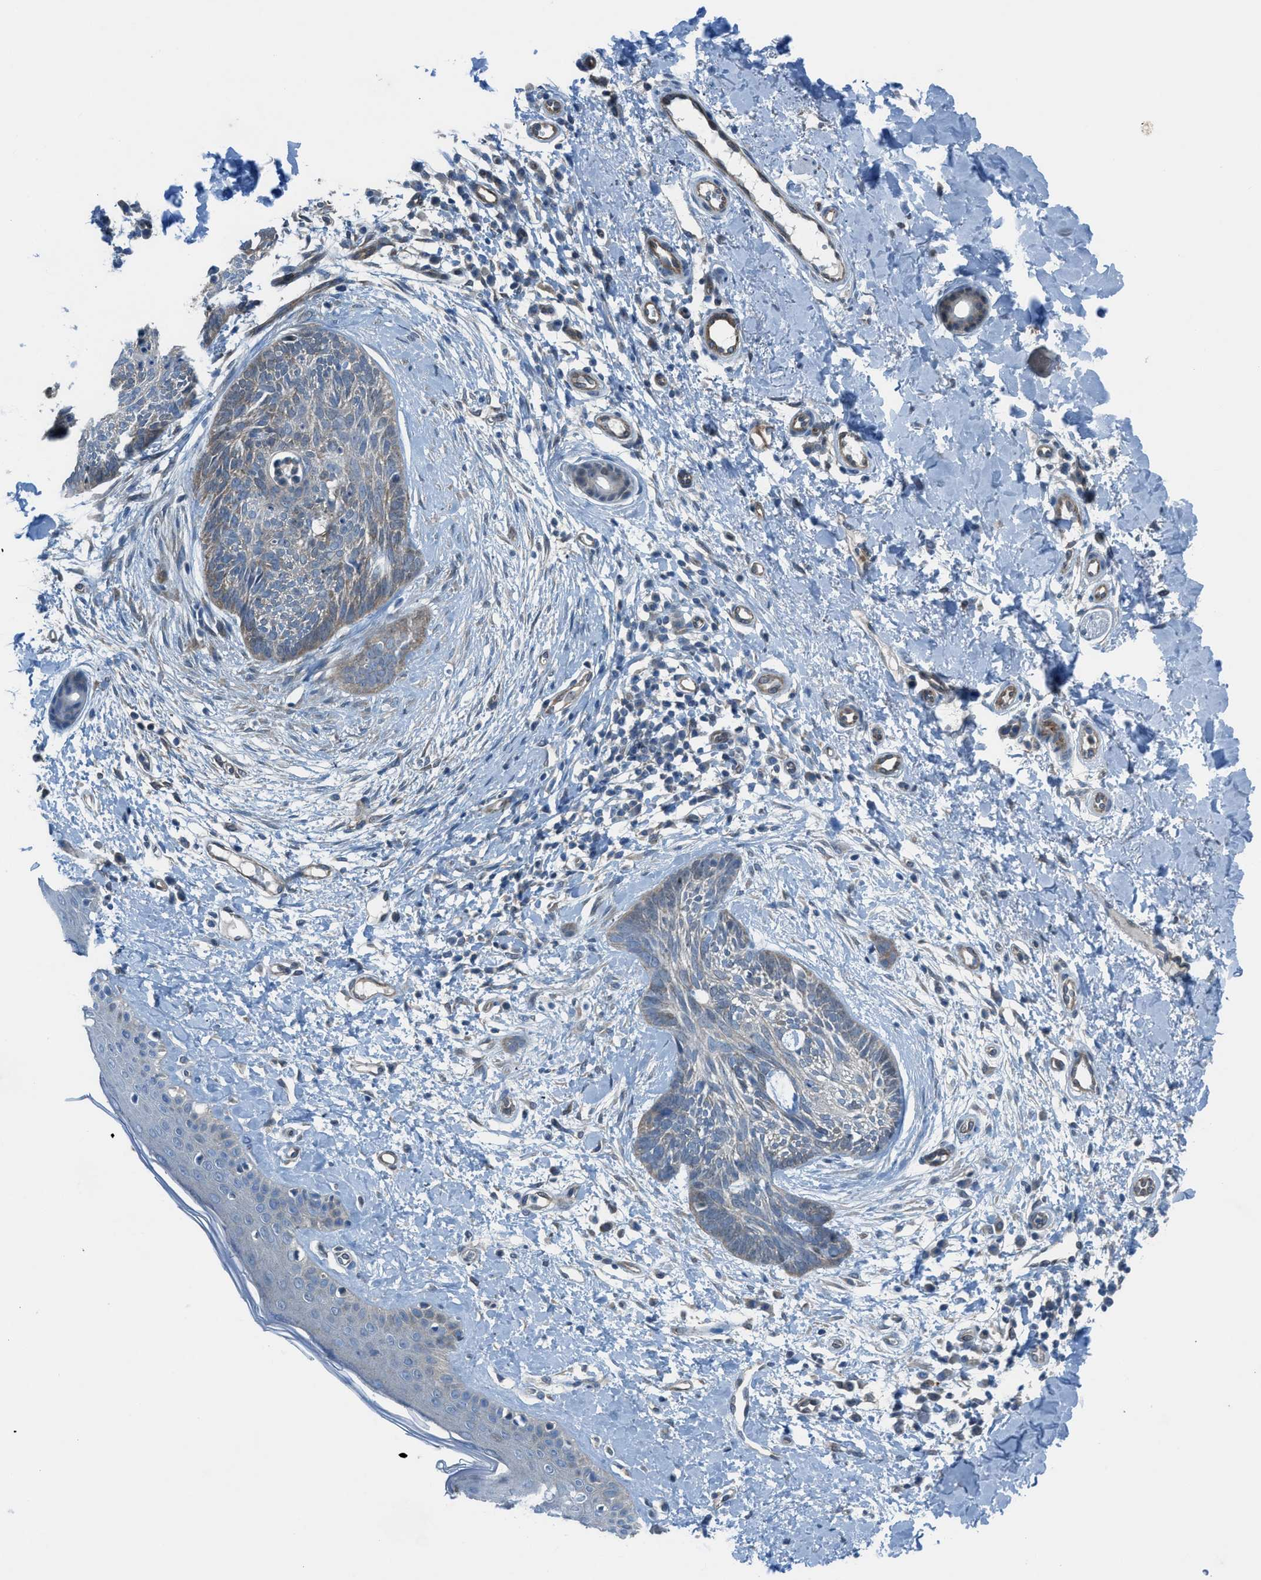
{"staining": {"intensity": "weak", "quantity": "25%-75%", "location": "cytoplasmic/membranous"}, "tissue": "skin cancer", "cell_type": "Tumor cells", "image_type": "cancer", "snomed": [{"axis": "morphology", "description": "Normal tissue, NOS"}, {"axis": "morphology", "description": "Basal cell carcinoma"}, {"axis": "topography", "description": "Skin"}], "caption": "DAB (3,3'-diaminobenzidine) immunohistochemical staining of basal cell carcinoma (skin) displays weak cytoplasmic/membranous protein positivity in approximately 25%-75% of tumor cells. The protein is stained brown, and the nuclei are stained in blue (DAB (3,3'-diaminobenzidine) IHC with brightfield microscopy, high magnification).", "gene": "PRKN", "patient": {"sex": "male", "age": 71}}